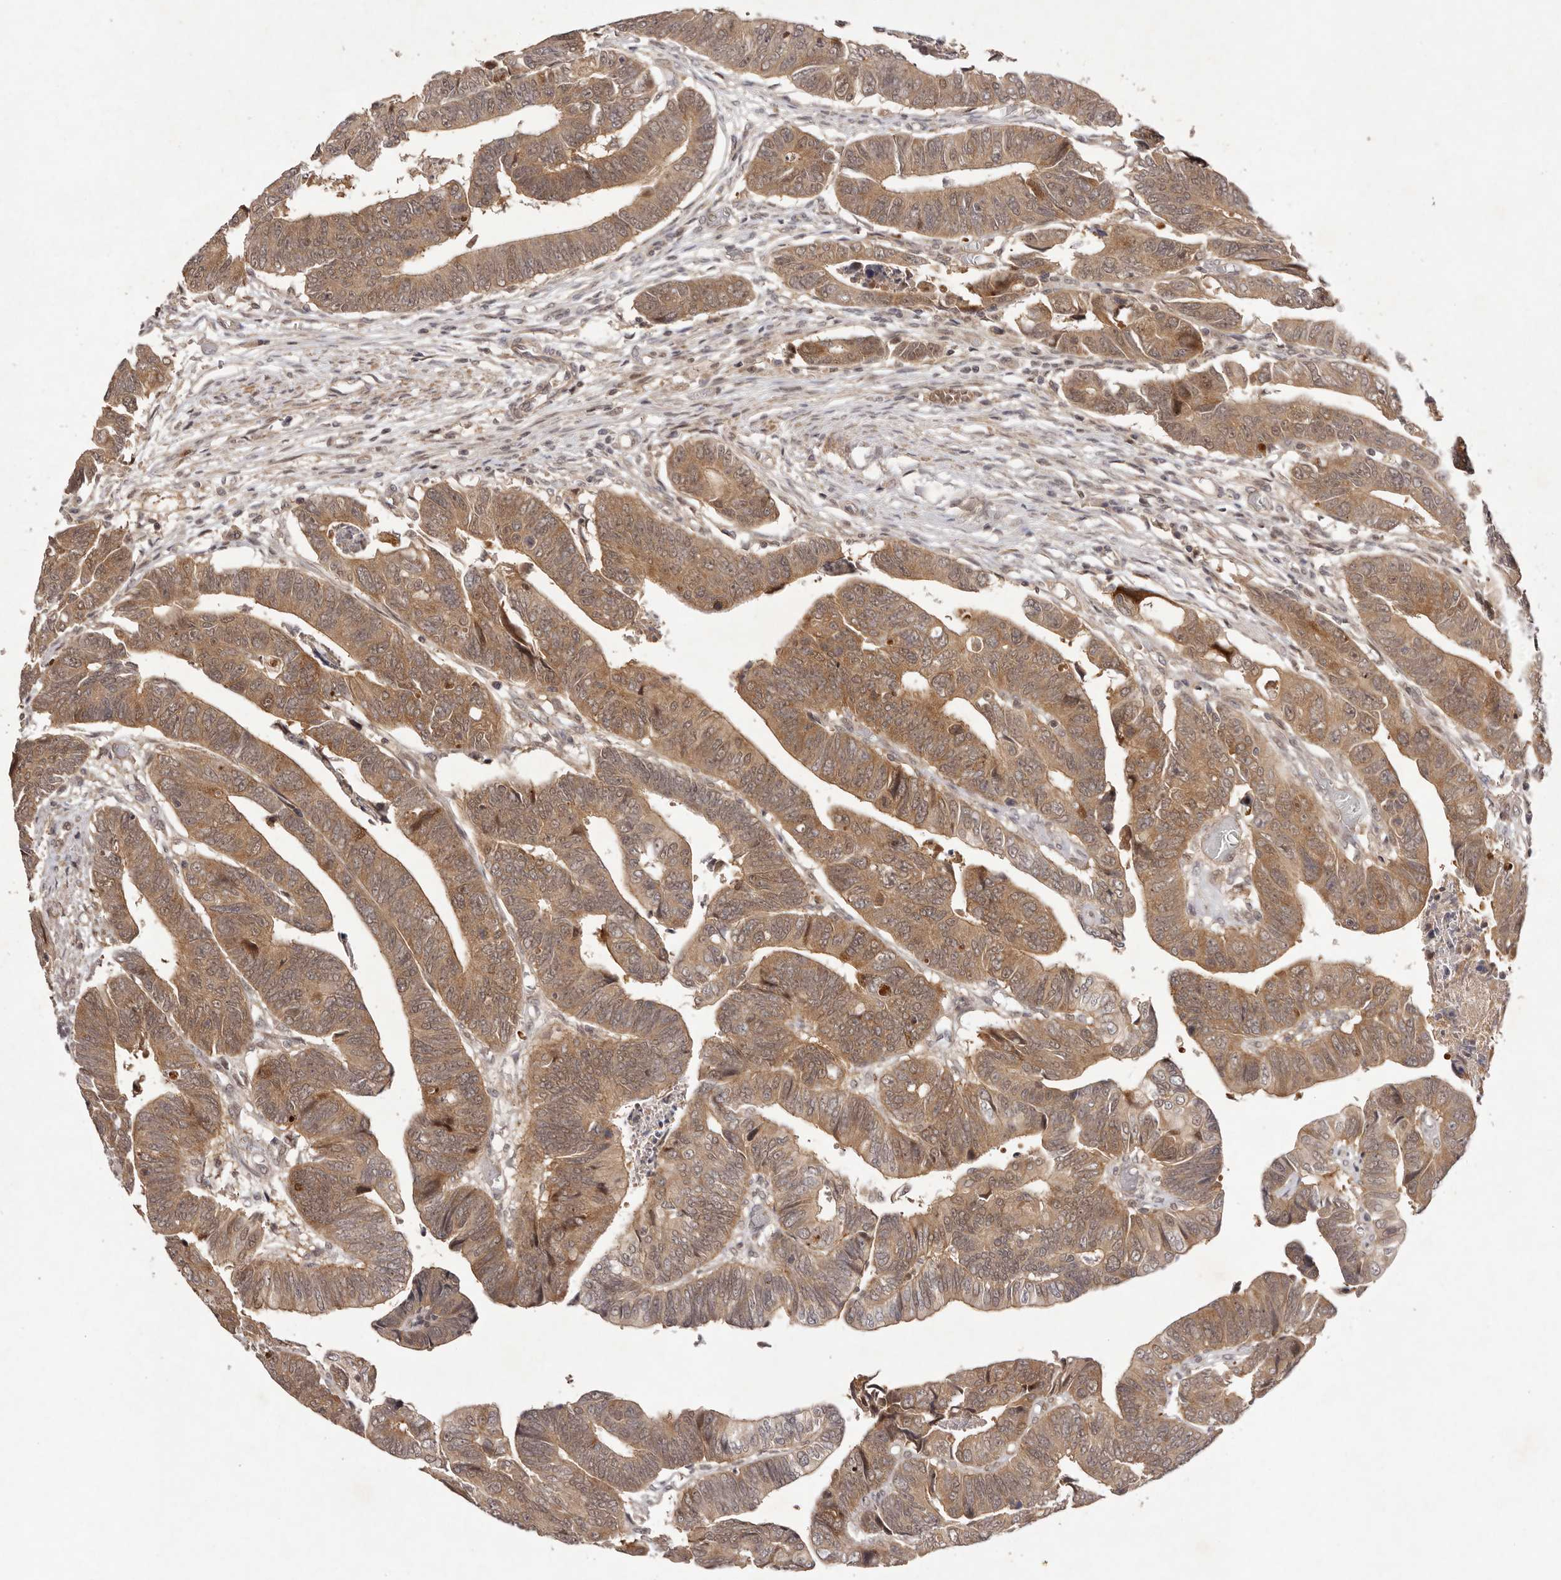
{"staining": {"intensity": "moderate", "quantity": ">75%", "location": "cytoplasmic/membranous,nuclear"}, "tissue": "colorectal cancer", "cell_type": "Tumor cells", "image_type": "cancer", "snomed": [{"axis": "morphology", "description": "Adenocarcinoma, NOS"}, {"axis": "topography", "description": "Rectum"}], "caption": "The immunohistochemical stain labels moderate cytoplasmic/membranous and nuclear staining in tumor cells of colorectal adenocarcinoma tissue.", "gene": "BUD31", "patient": {"sex": "female", "age": 65}}